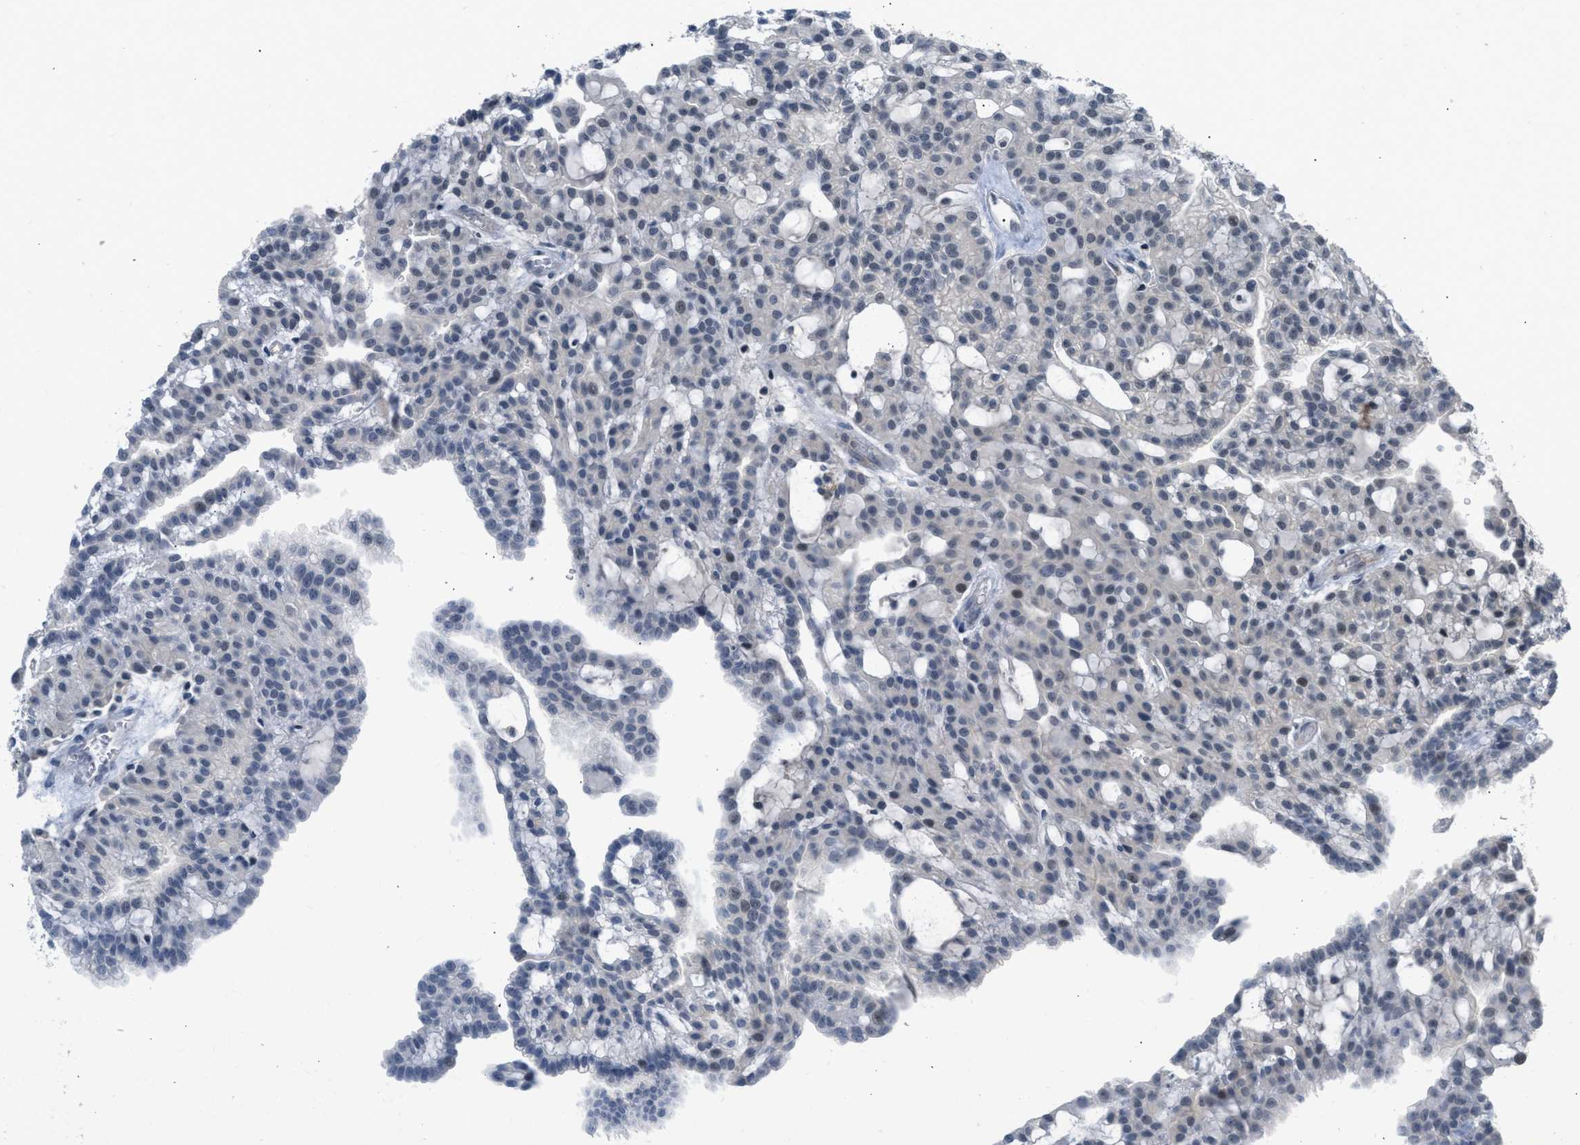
{"staining": {"intensity": "negative", "quantity": "none", "location": "none"}, "tissue": "renal cancer", "cell_type": "Tumor cells", "image_type": "cancer", "snomed": [{"axis": "morphology", "description": "Adenocarcinoma, NOS"}, {"axis": "topography", "description": "Kidney"}], "caption": "Tumor cells show no significant expression in adenocarcinoma (renal). The staining was performed using DAB (3,3'-diaminobenzidine) to visualize the protein expression in brown, while the nuclei were stained in blue with hematoxylin (Magnification: 20x).", "gene": "TTBK2", "patient": {"sex": "male", "age": 63}}